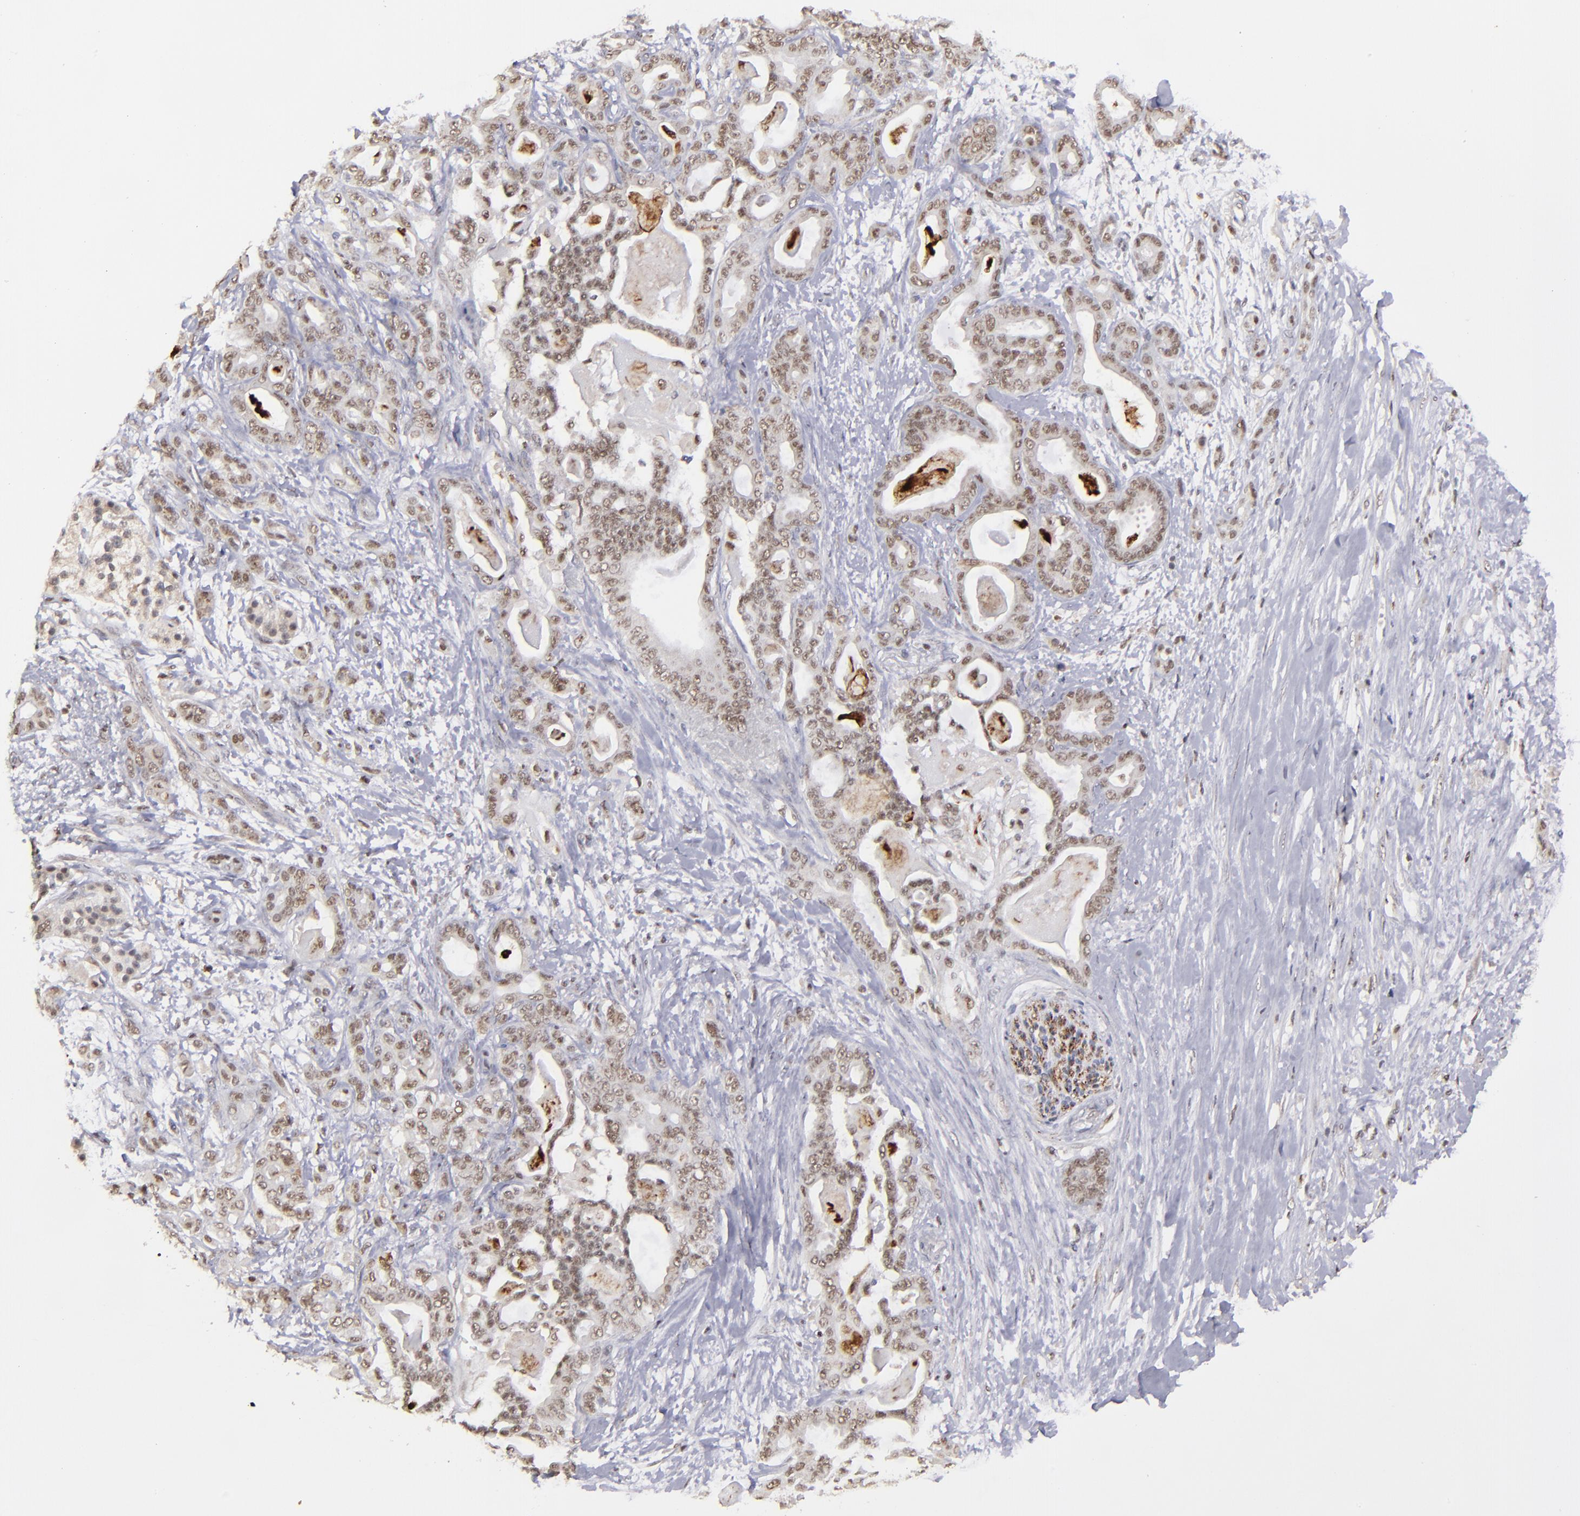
{"staining": {"intensity": "moderate", "quantity": ">75%", "location": "nuclear"}, "tissue": "pancreatic cancer", "cell_type": "Tumor cells", "image_type": "cancer", "snomed": [{"axis": "morphology", "description": "Adenocarcinoma, NOS"}, {"axis": "topography", "description": "Pancreas"}], "caption": "Immunohistochemical staining of pancreatic cancer (adenocarcinoma) shows medium levels of moderate nuclear staining in approximately >75% of tumor cells.", "gene": "RREB1", "patient": {"sex": "male", "age": 63}}